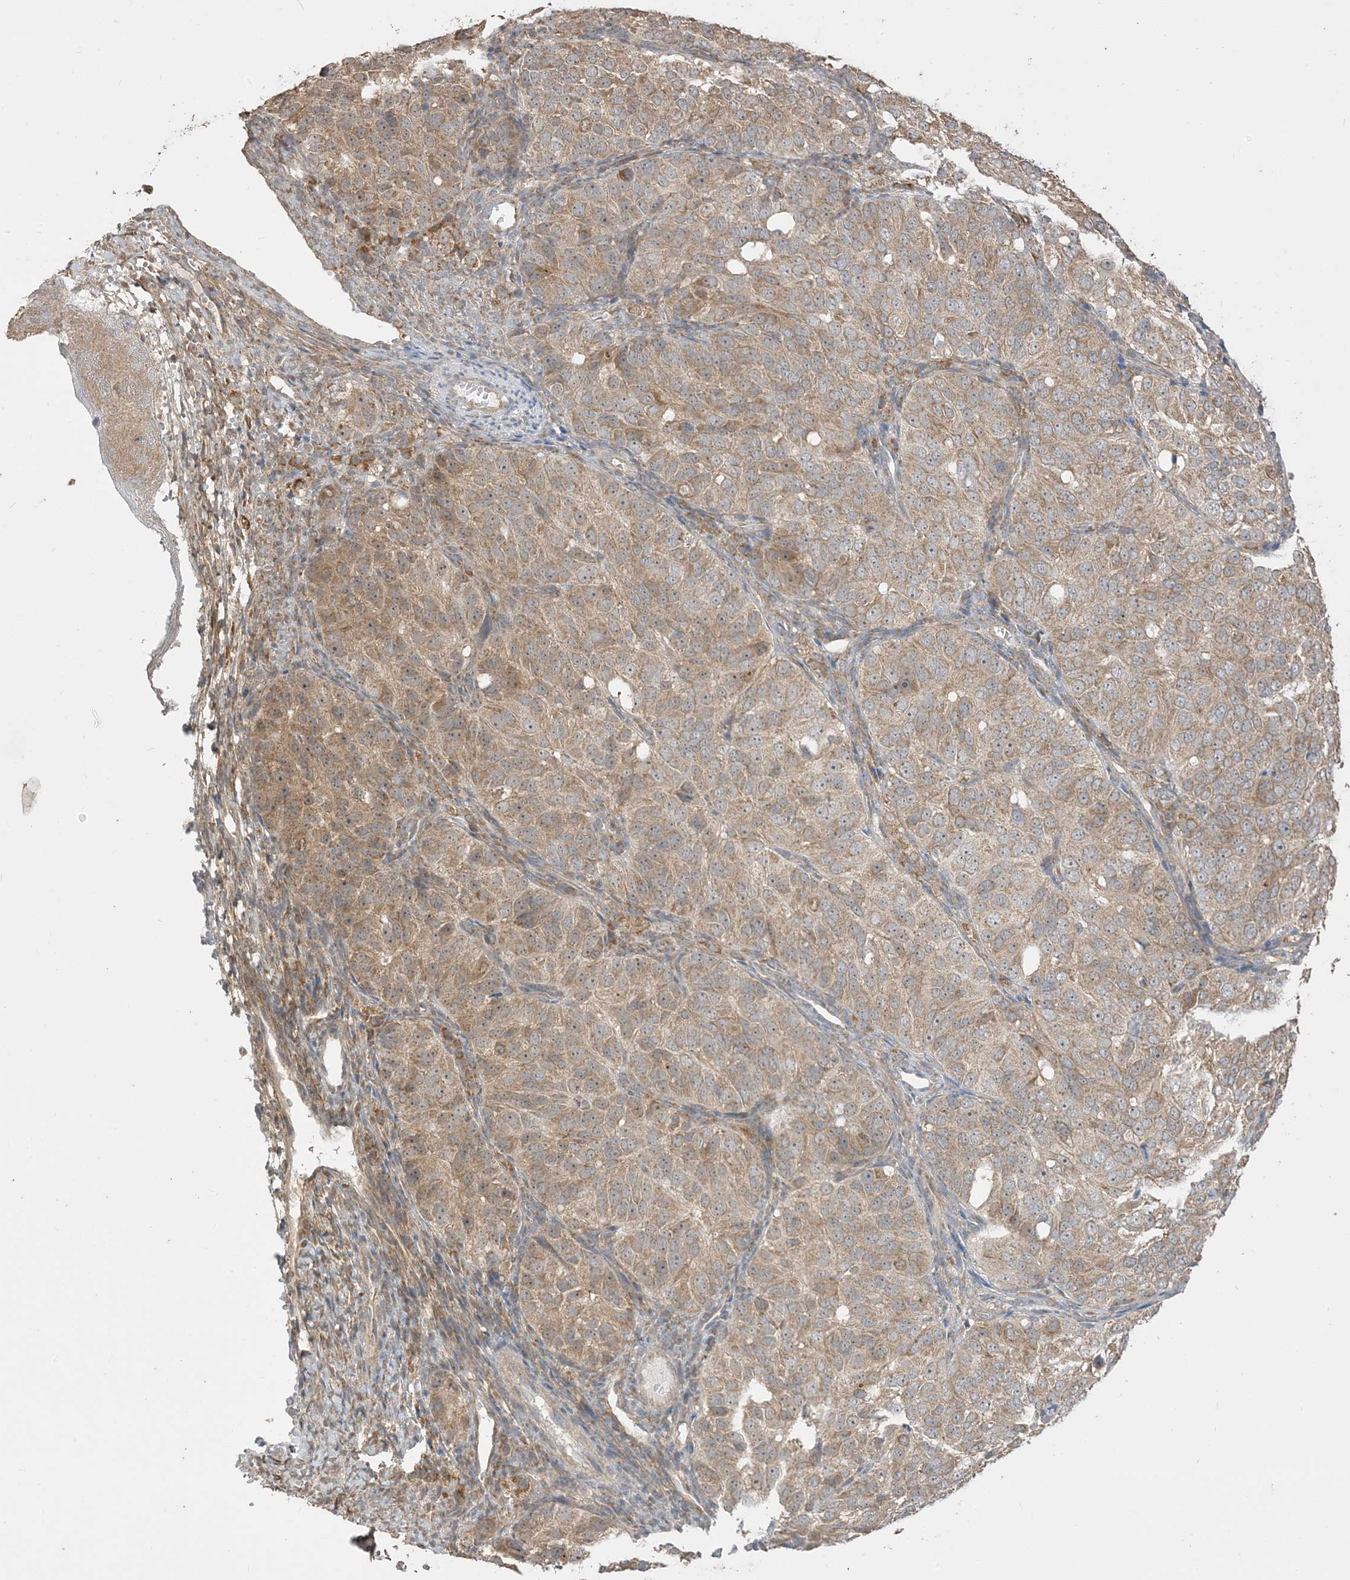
{"staining": {"intensity": "moderate", "quantity": ">75%", "location": "cytoplasmic/membranous"}, "tissue": "ovarian cancer", "cell_type": "Tumor cells", "image_type": "cancer", "snomed": [{"axis": "morphology", "description": "Carcinoma, endometroid"}, {"axis": "topography", "description": "Ovary"}], "caption": "Approximately >75% of tumor cells in human ovarian endometroid carcinoma display moderate cytoplasmic/membranous protein staining as visualized by brown immunohistochemical staining.", "gene": "SIRT3", "patient": {"sex": "female", "age": 51}}